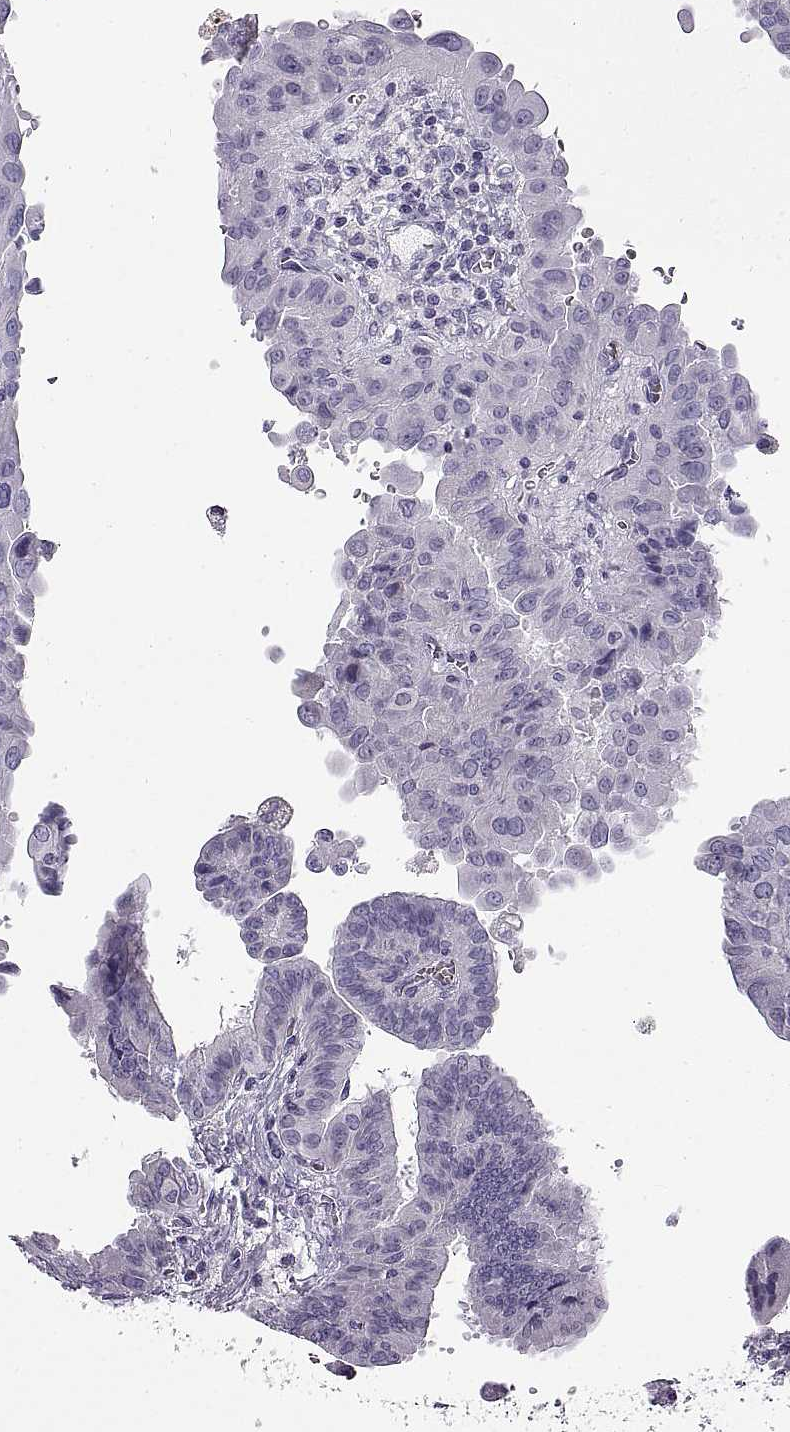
{"staining": {"intensity": "negative", "quantity": "none", "location": "none"}, "tissue": "thyroid cancer", "cell_type": "Tumor cells", "image_type": "cancer", "snomed": [{"axis": "morphology", "description": "Papillary adenocarcinoma, NOS"}, {"axis": "topography", "description": "Thyroid gland"}], "caption": "Immunohistochemistry (IHC) photomicrograph of human thyroid cancer stained for a protein (brown), which demonstrates no expression in tumor cells.", "gene": "WFDC8", "patient": {"sex": "female", "age": 37}}